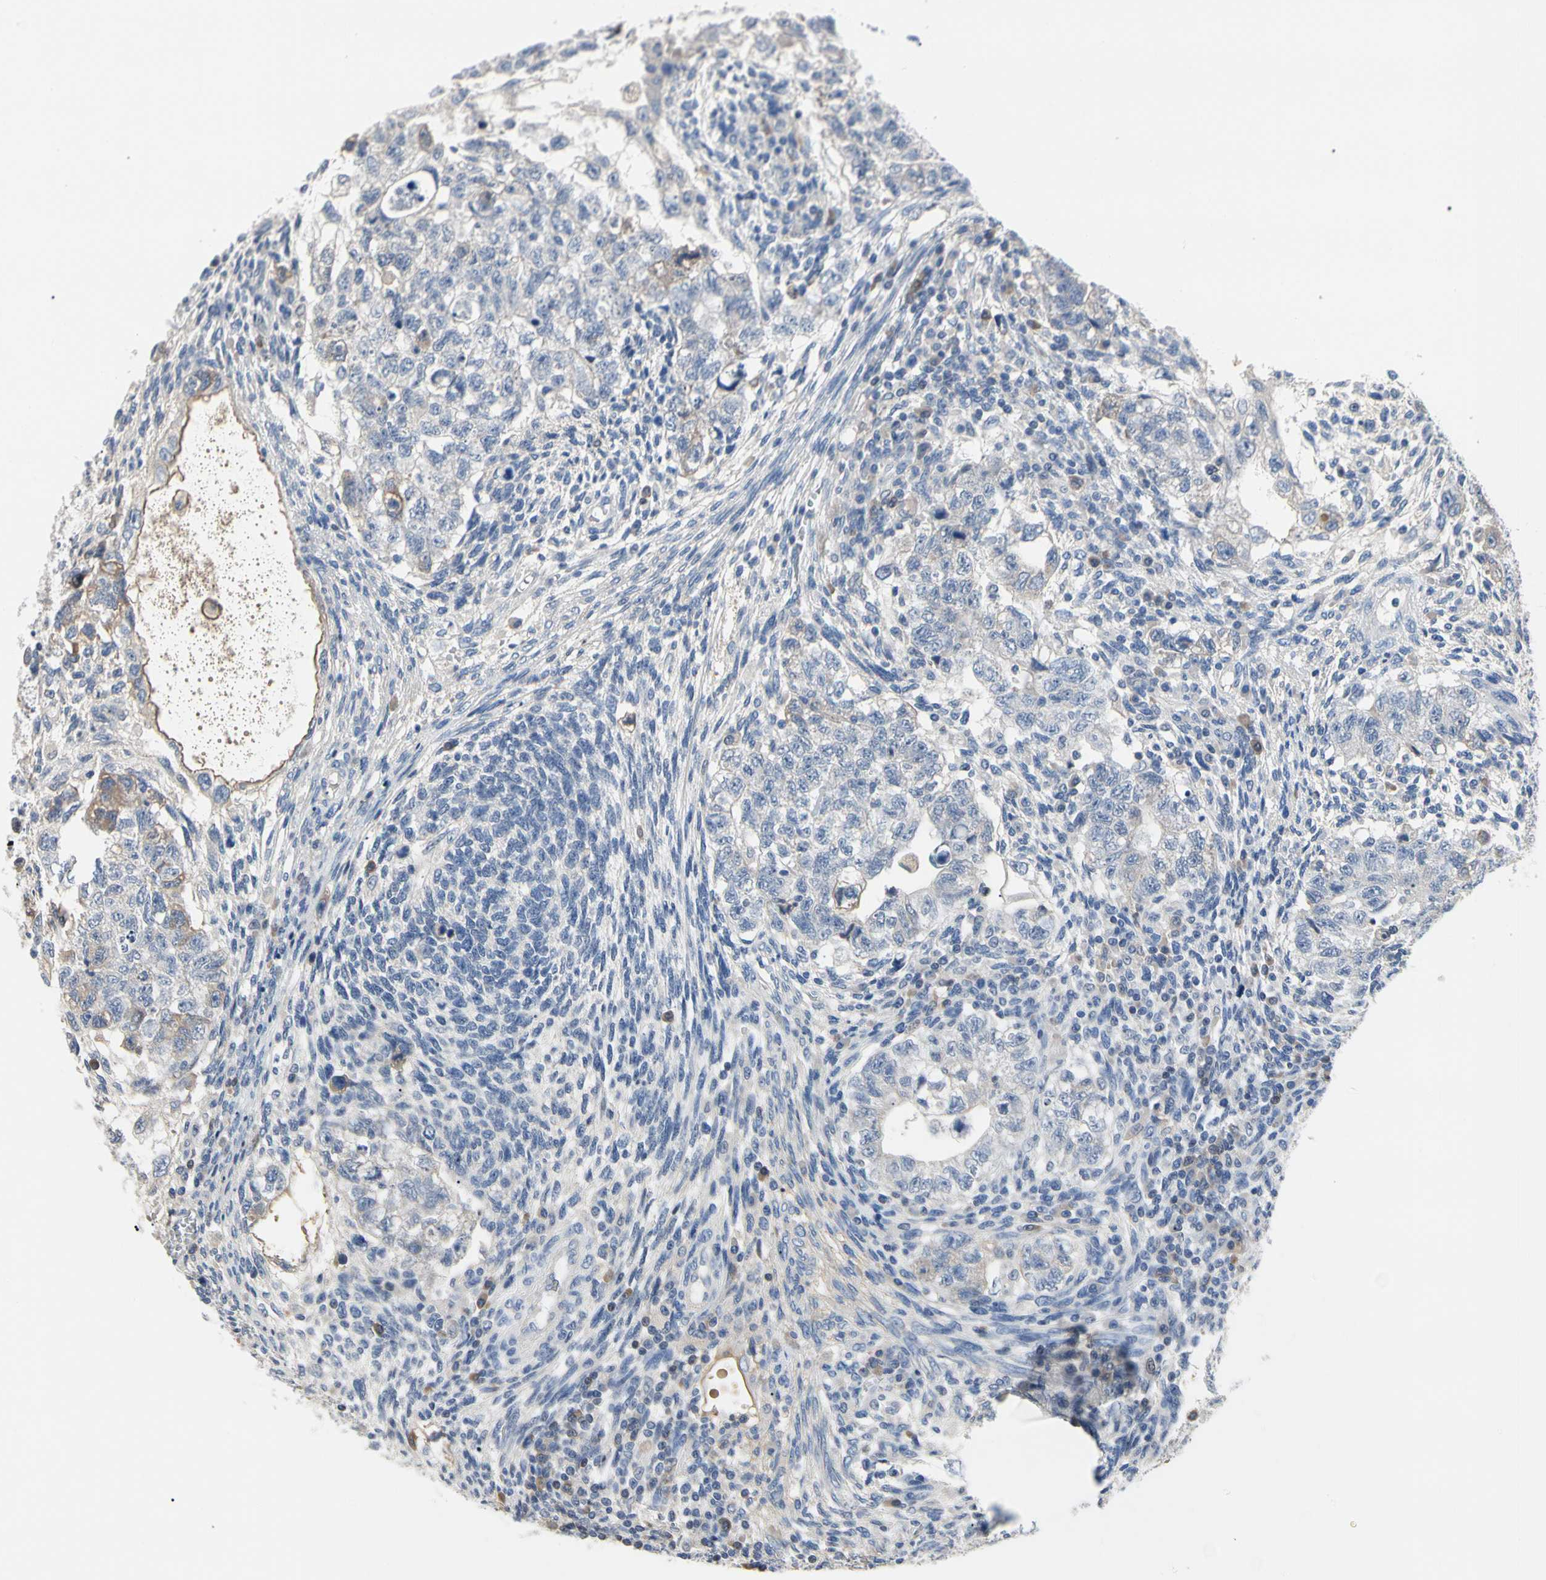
{"staining": {"intensity": "negative", "quantity": "none", "location": "none"}, "tissue": "testis cancer", "cell_type": "Tumor cells", "image_type": "cancer", "snomed": [{"axis": "morphology", "description": "Normal tissue, NOS"}, {"axis": "morphology", "description": "Carcinoma, Embryonal, NOS"}, {"axis": "topography", "description": "Testis"}], "caption": "Immunohistochemical staining of human testis cancer exhibits no significant staining in tumor cells.", "gene": "ECRG4", "patient": {"sex": "male", "age": 36}}